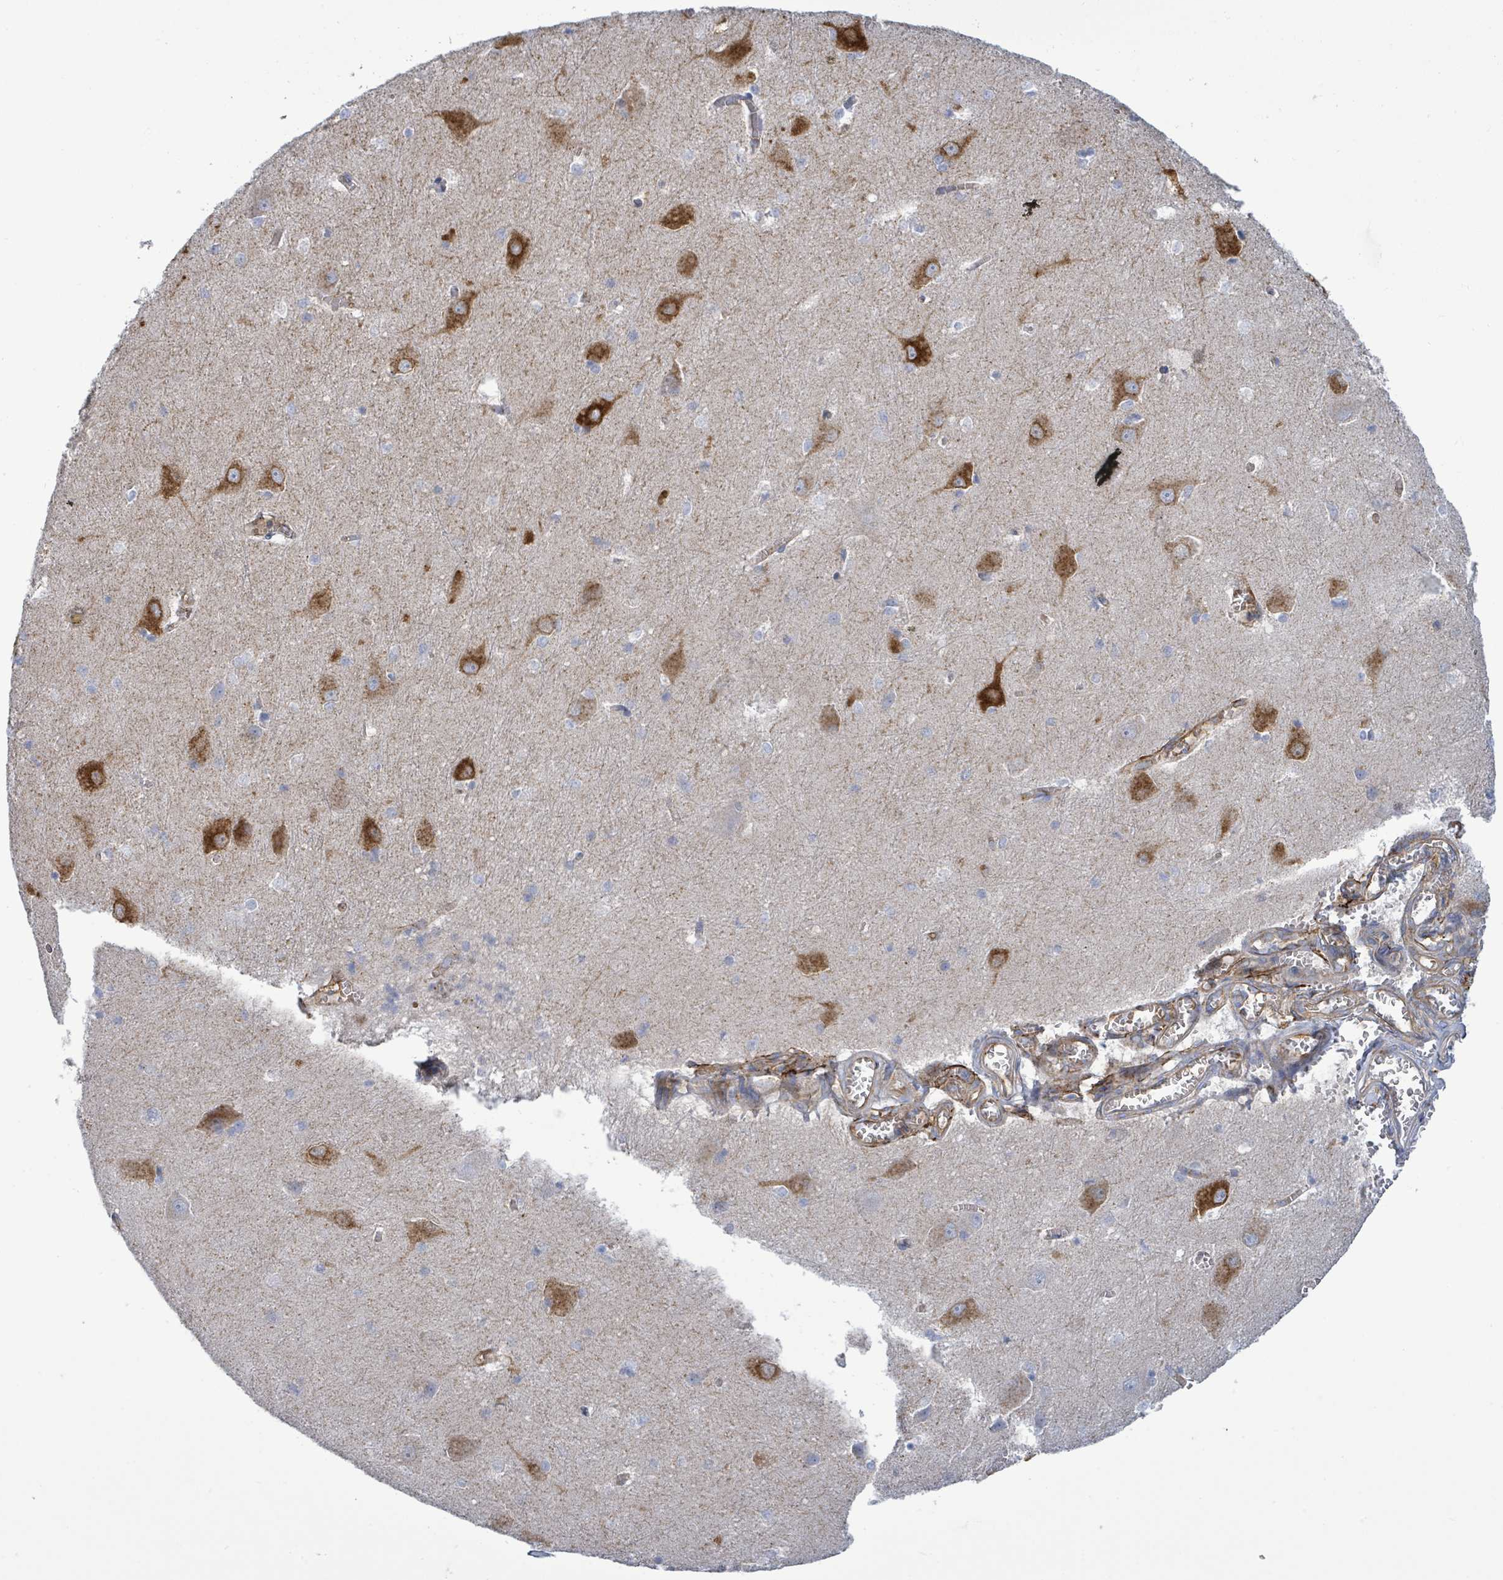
{"staining": {"intensity": "negative", "quantity": "none", "location": "none"}, "tissue": "hippocampus", "cell_type": "Glial cells", "image_type": "normal", "snomed": [{"axis": "morphology", "description": "Normal tissue, NOS"}, {"axis": "topography", "description": "Hippocampus"}], "caption": "Immunohistochemistry (IHC) micrograph of benign hippocampus: human hippocampus stained with DAB exhibits no significant protein positivity in glial cells.", "gene": "EGFL7", "patient": {"sex": "female", "age": 64}}